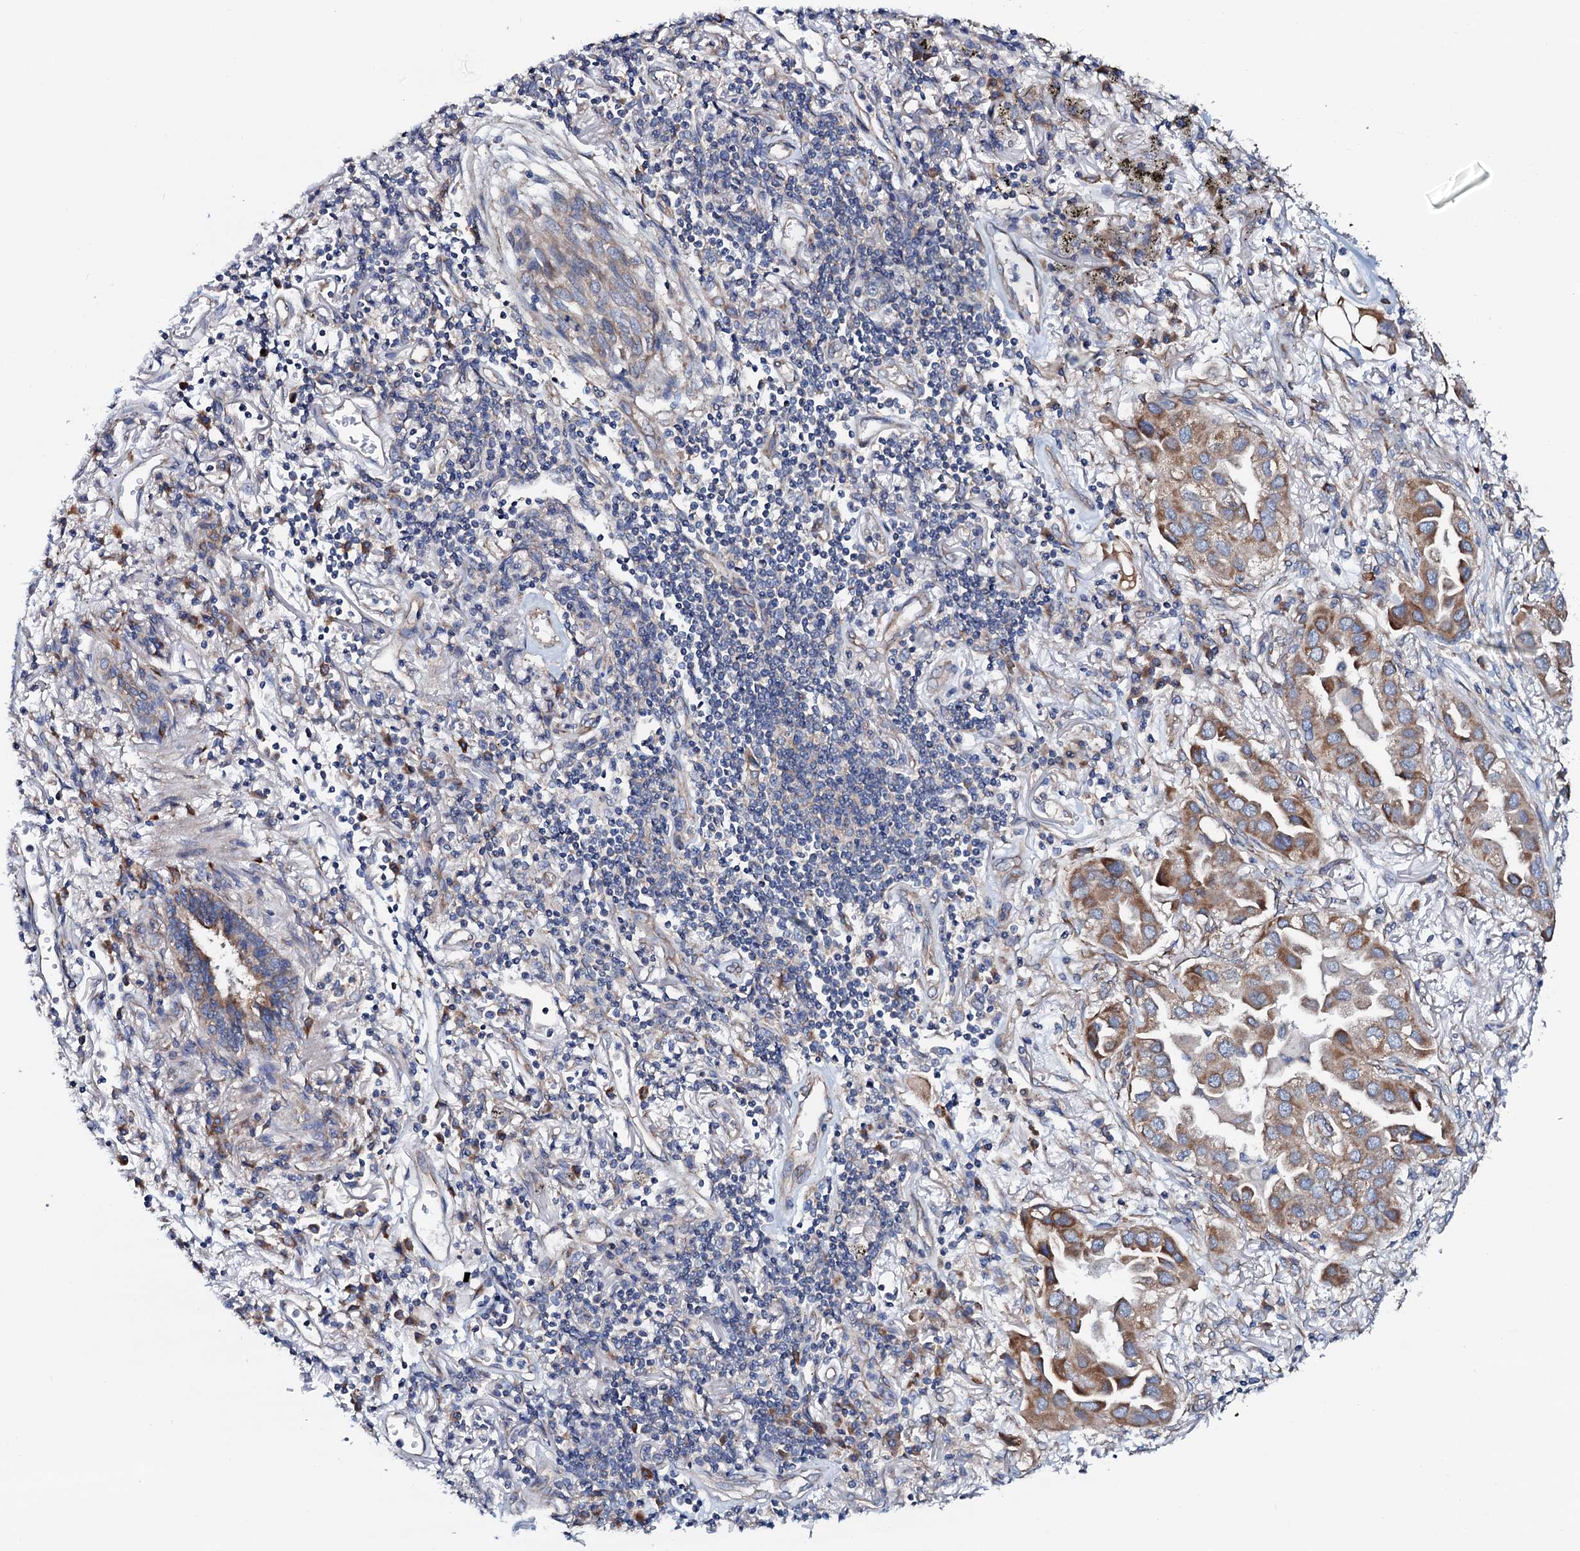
{"staining": {"intensity": "moderate", "quantity": "25%-75%", "location": "cytoplasmic/membranous"}, "tissue": "lung cancer", "cell_type": "Tumor cells", "image_type": "cancer", "snomed": [{"axis": "morphology", "description": "Adenocarcinoma, NOS"}, {"axis": "topography", "description": "Lung"}], "caption": "Adenocarcinoma (lung) stained with DAB (3,3'-diaminobenzidine) IHC demonstrates medium levels of moderate cytoplasmic/membranous positivity in approximately 25%-75% of tumor cells. Using DAB (brown) and hematoxylin (blue) stains, captured at high magnification using brightfield microscopy.", "gene": "STARD13", "patient": {"sex": "female", "age": 76}}